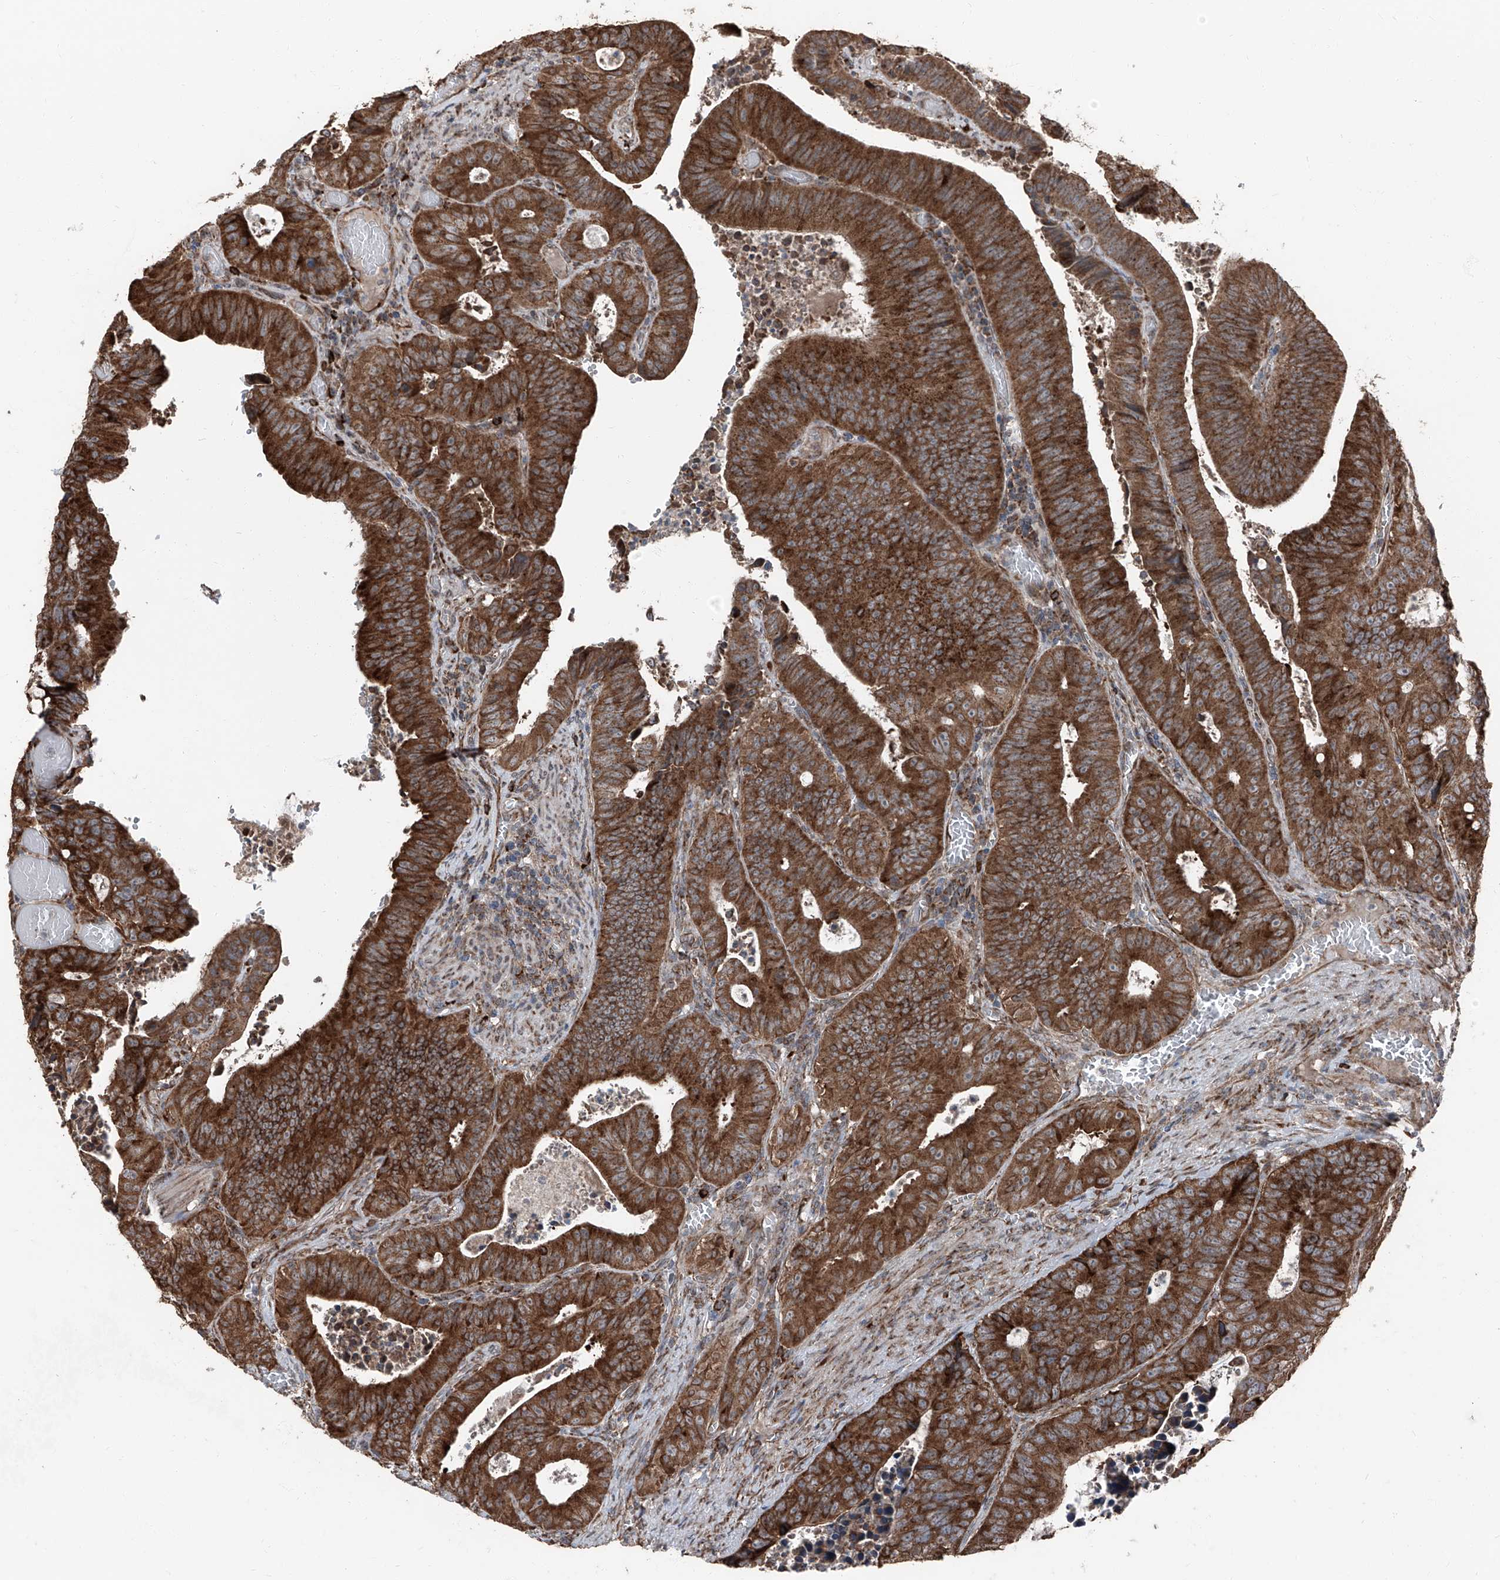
{"staining": {"intensity": "strong", "quantity": ">75%", "location": "cytoplasmic/membranous"}, "tissue": "colorectal cancer", "cell_type": "Tumor cells", "image_type": "cancer", "snomed": [{"axis": "morphology", "description": "Adenocarcinoma, NOS"}, {"axis": "topography", "description": "Colon"}], "caption": "A brown stain highlights strong cytoplasmic/membranous positivity of a protein in human adenocarcinoma (colorectal) tumor cells.", "gene": "LIMK1", "patient": {"sex": "male", "age": 87}}